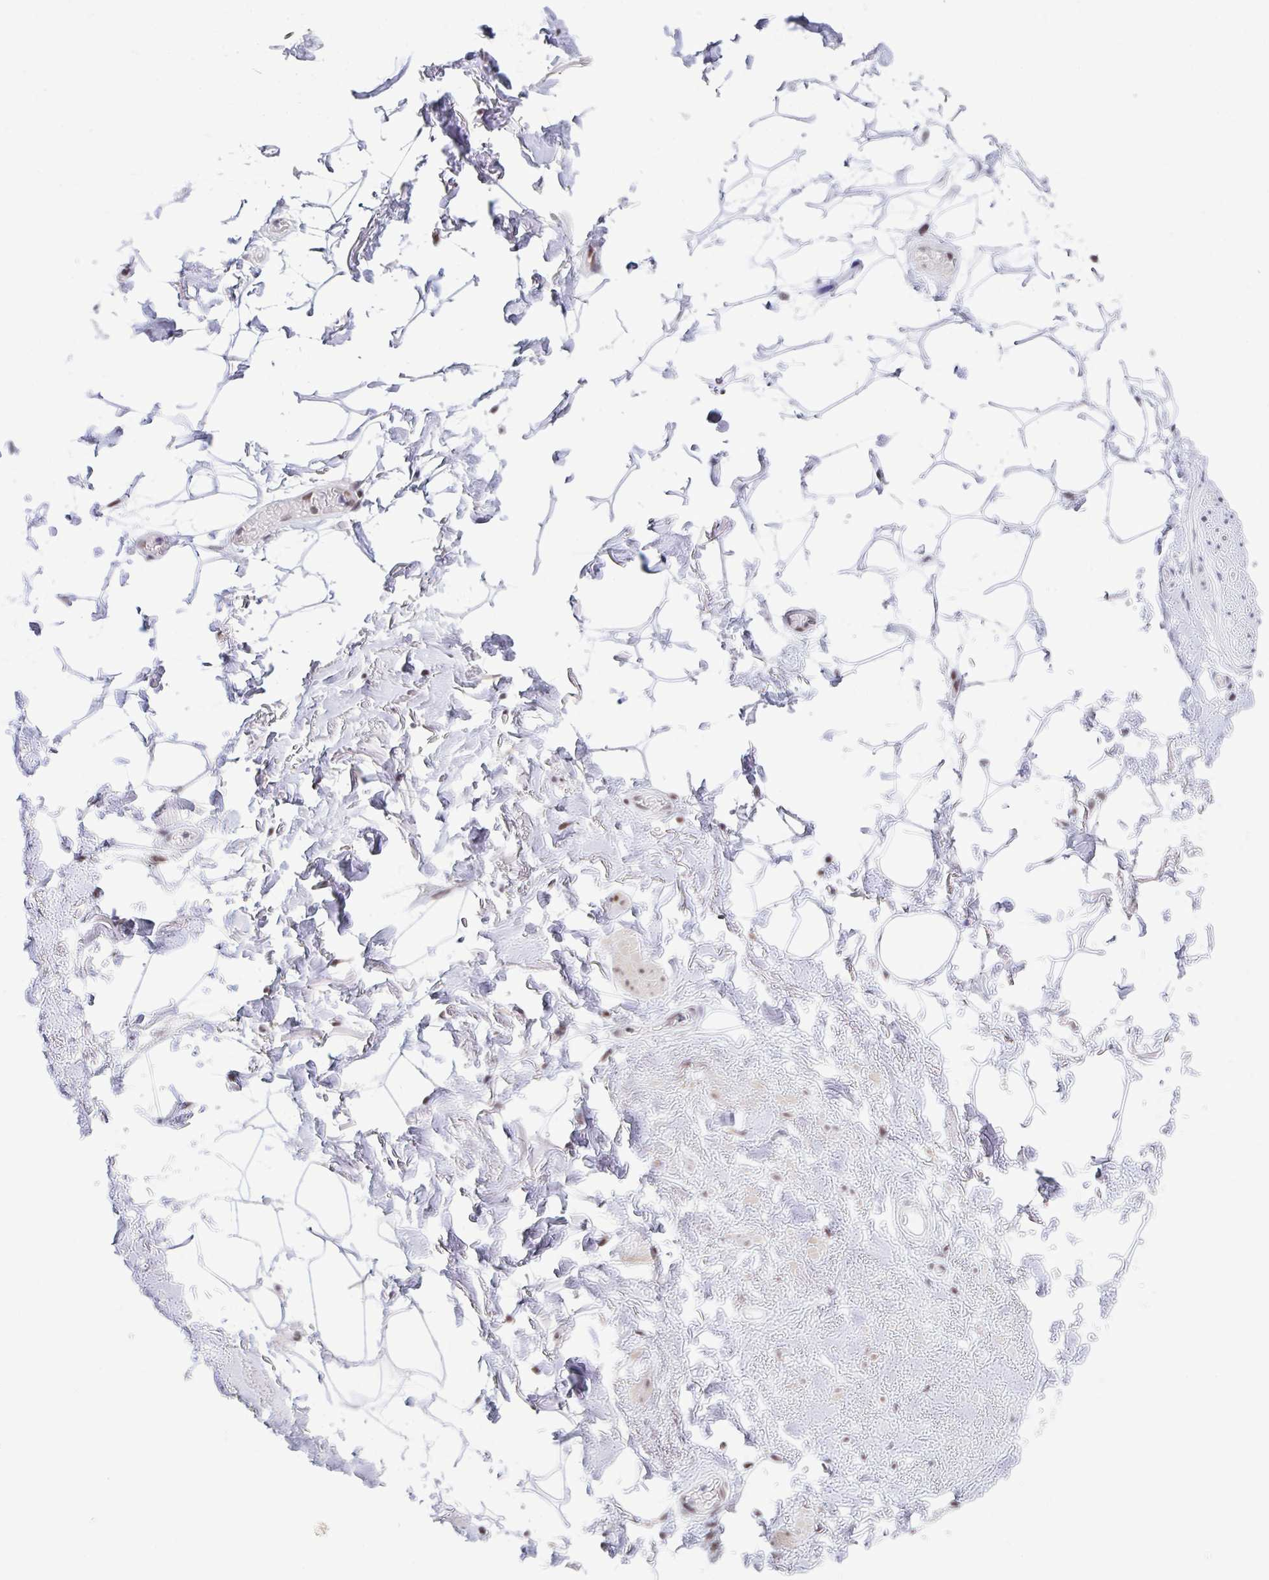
{"staining": {"intensity": "negative", "quantity": "none", "location": "none"}, "tissue": "adipose tissue", "cell_type": "Adipocytes", "image_type": "normal", "snomed": [{"axis": "morphology", "description": "Normal tissue, NOS"}, {"axis": "topography", "description": "Anal"}, {"axis": "topography", "description": "Peripheral nerve tissue"}], "caption": "Adipocytes show no significant protein expression in normal adipose tissue.", "gene": "WBP11", "patient": {"sex": "male", "age": 78}}